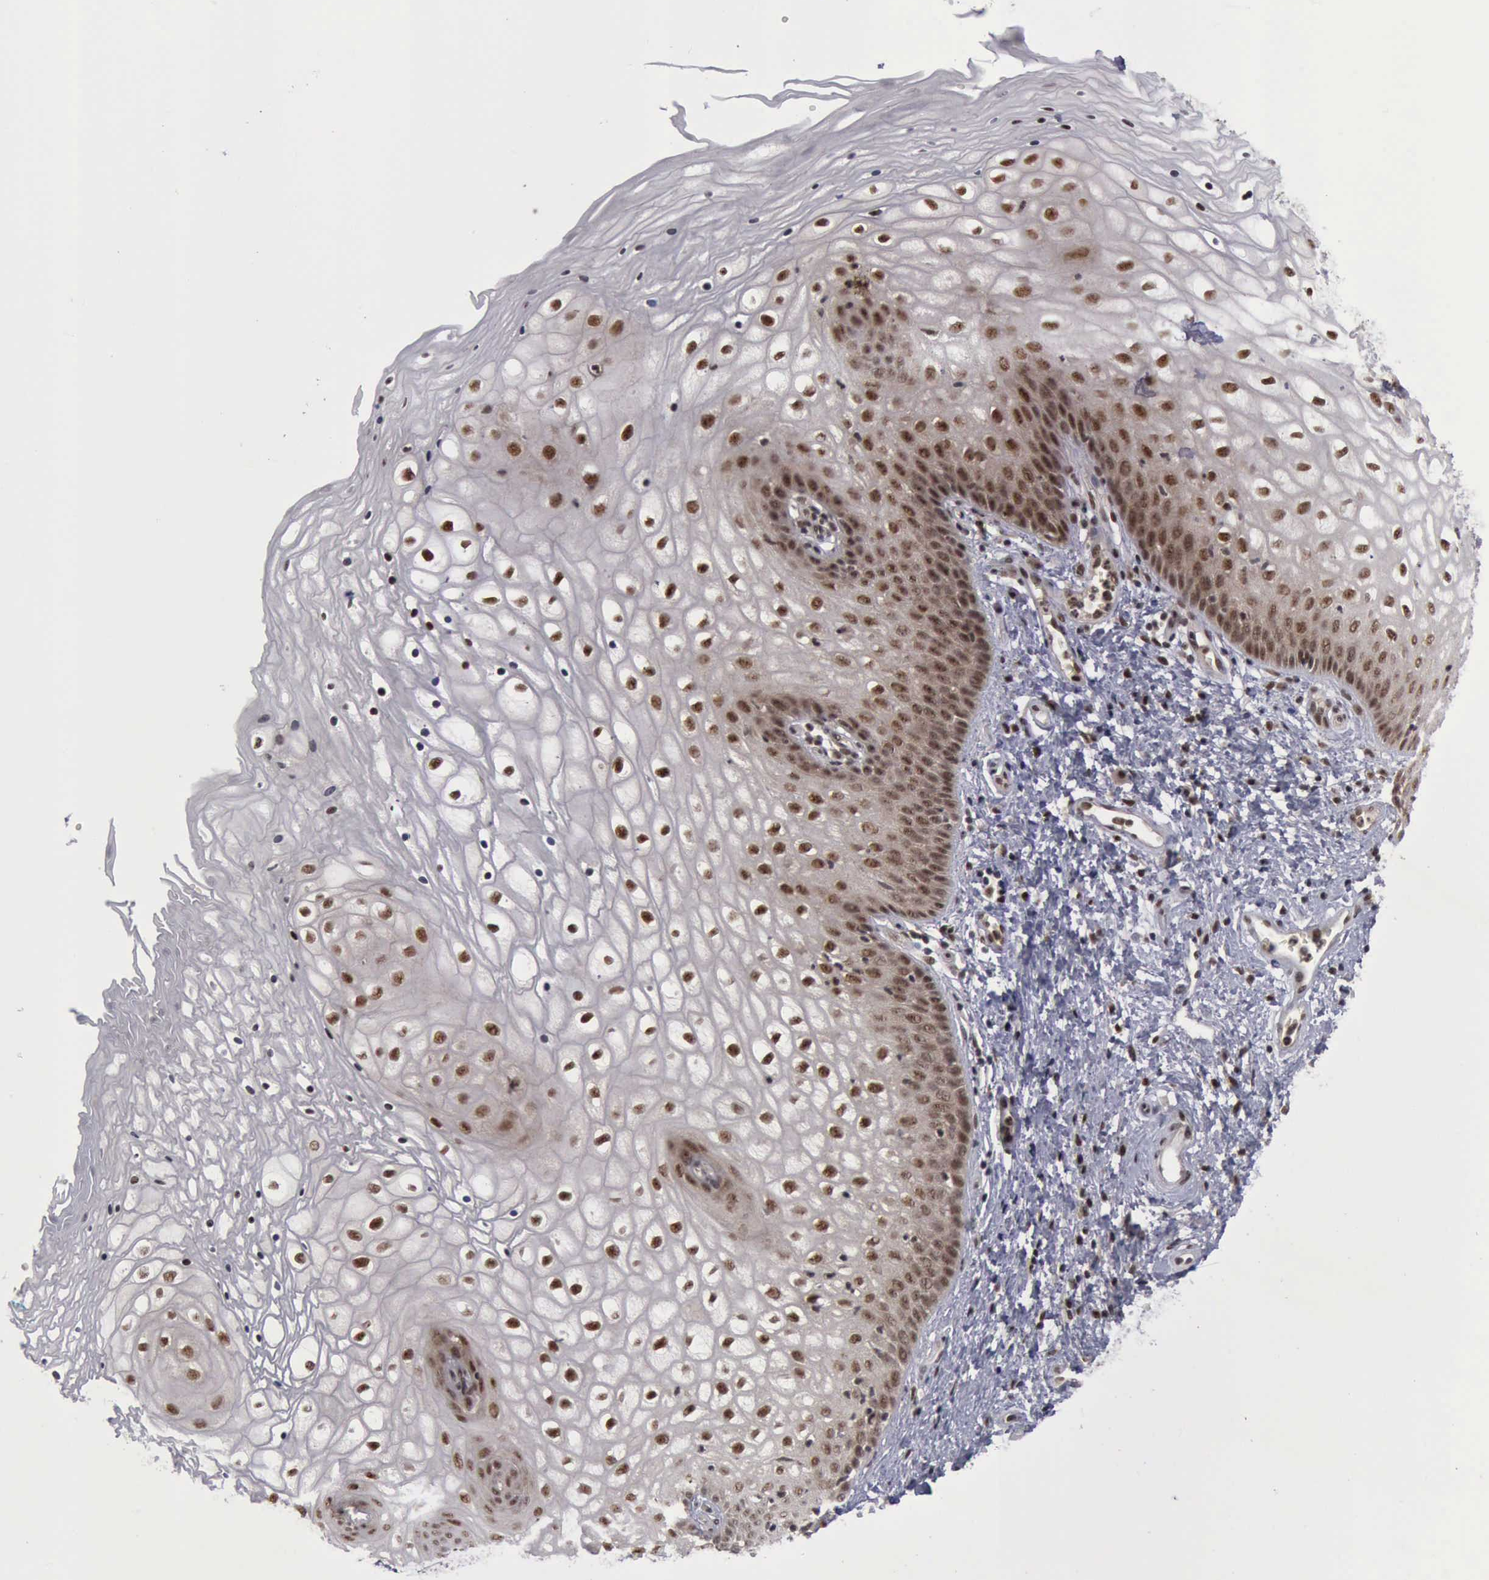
{"staining": {"intensity": "moderate", "quantity": "25%-75%", "location": "cytoplasmic/membranous,nuclear"}, "tissue": "vagina", "cell_type": "Squamous epithelial cells", "image_type": "normal", "snomed": [{"axis": "morphology", "description": "Normal tissue, NOS"}, {"axis": "topography", "description": "Vagina"}], "caption": "A brown stain labels moderate cytoplasmic/membranous,nuclear staining of a protein in squamous epithelial cells of unremarkable human vagina.", "gene": "ATM", "patient": {"sex": "female", "age": 34}}